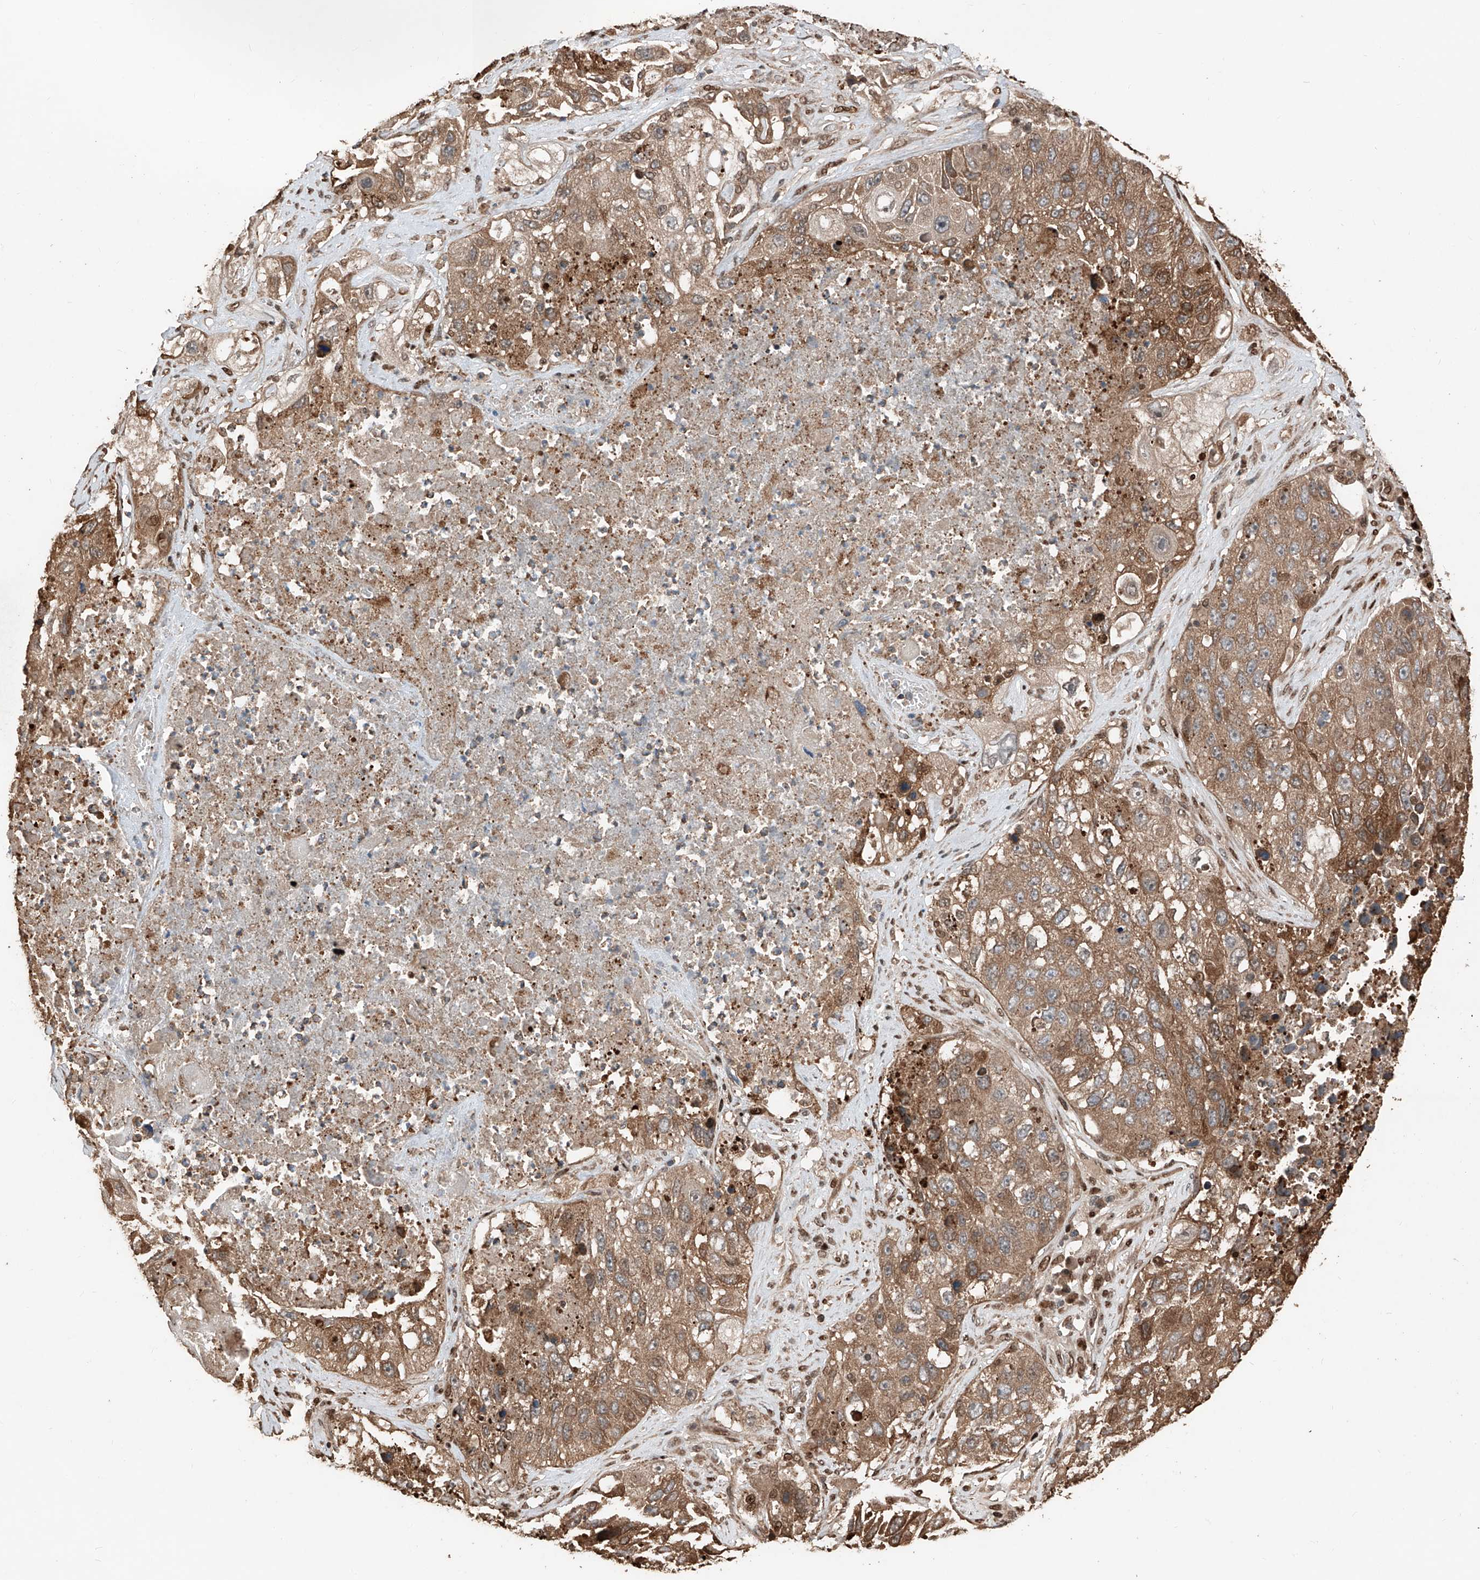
{"staining": {"intensity": "moderate", "quantity": ">75%", "location": "cytoplasmic/membranous"}, "tissue": "lung cancer", "cell_type": "Tumor cells", "image_type": "cancer", "snomed": [{"axis": "morphology", "description": "Squamous cell carcinoma, NOS"}, {"axis": "topography", "description": "Lung"}], "caption": "Immunohistochemical staining of squamous cell carcinoma (lung) exhibits medium levels of moderate cytoplasmic/membranous protein positivity in approximately >75% of tumor cells.", "gene": "RMND1", "patient": {"sex": "male", "age": 61}}